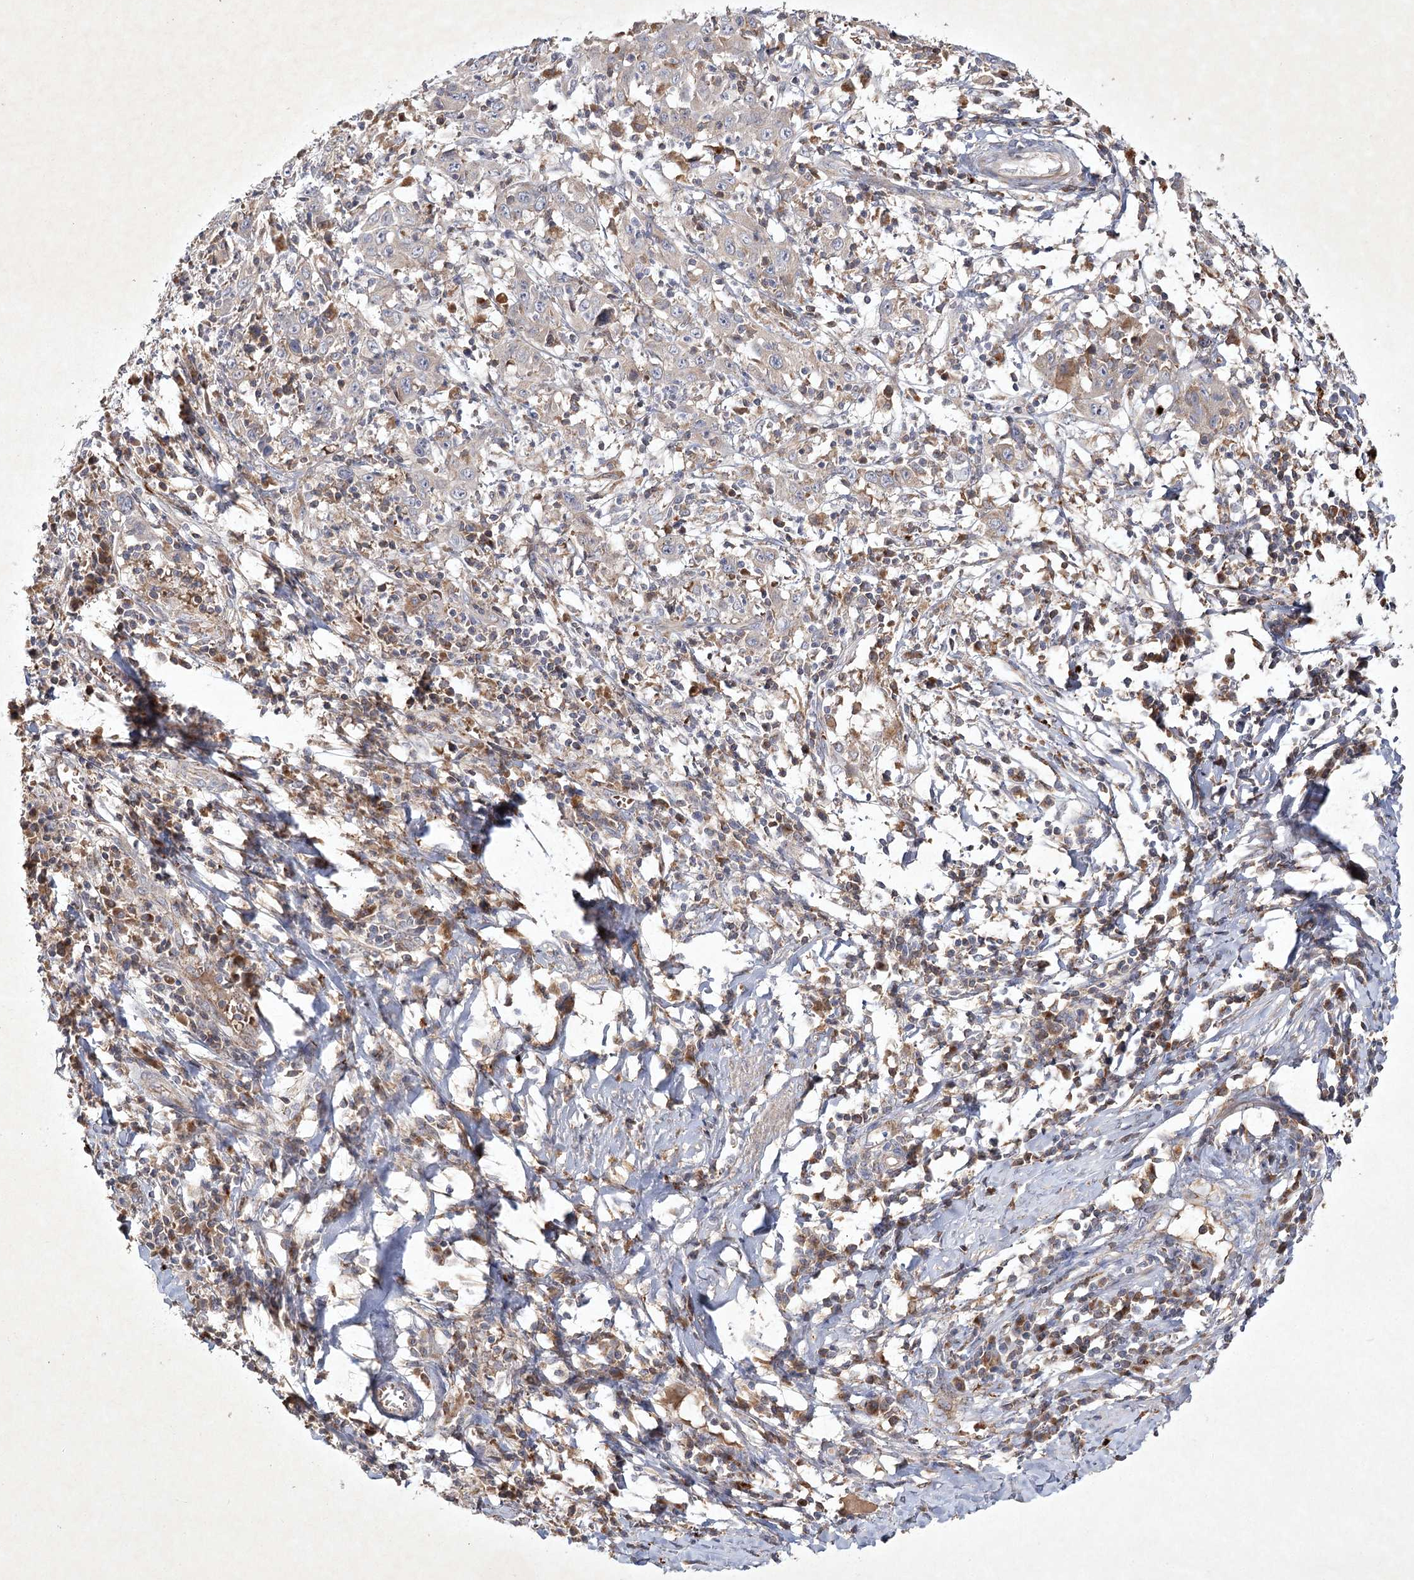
{"staining": {"intensity": "negative", "quantity": "none", "location": "none"}, "tissue": "cervical cancer", "cell_type": "Tumor cells", "image_type": "cancer", "snomed": [{"axis": "morphology", "description": "Squamous cell carcinoma, NOS"}, {"axis": "topography", "description": "Cervix"}], "caption": "This is an immunohistochemistry micrograph of human cervical squamous cell carcinoma. There is no expression in tumor cells.", "gene": "PYROXD2", "patient": {"sex": "female", "age": 46}}